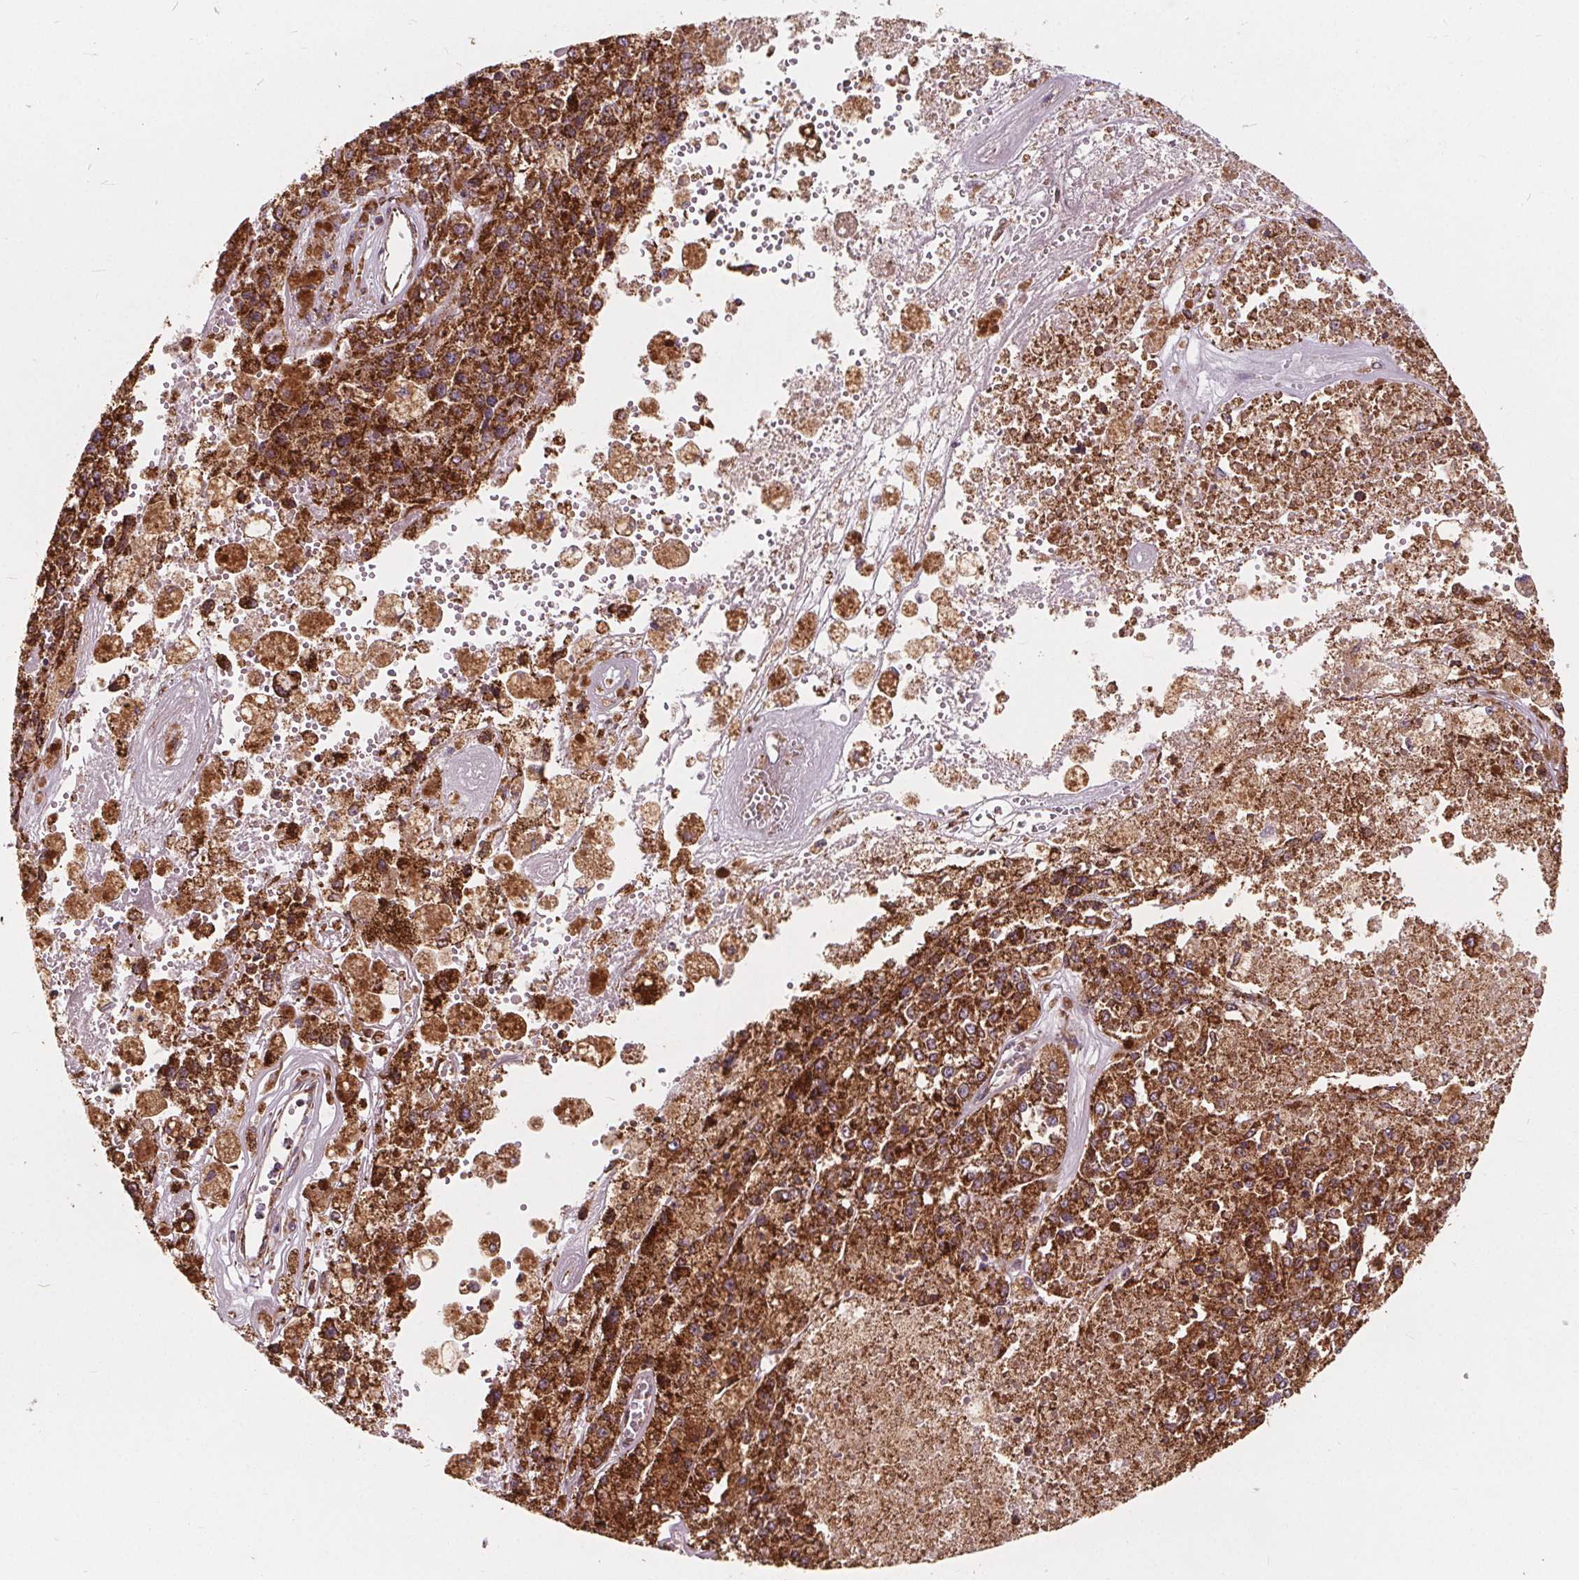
{"staining": {"intensity": "strong", "quantity": ">75%", "location": "cytoplasmic/membranous"}, "tissue": "melanoma", "cell_type": "Tumor cells", "image_type": "cancer", "snomed": [{"axis": "morphology", "description": "Malignant melanoma, Metastatic site"}, {"axis": "topography", "description": "Lymph node"}], "caption": "The micrograph shows a brown stain indicating the presence of a protein in the cytoplasmic/membranous of tumor cells in malignant melanoma (metastatic site). The protein is stained brown, and the nuclei are stained in blue (DAB (3,3'-diaminobenzidine) IHC with brightfield microscopy, high magnification).", "gene": "PLSCR3", "patient": {"sex": "female", "age": 64}}